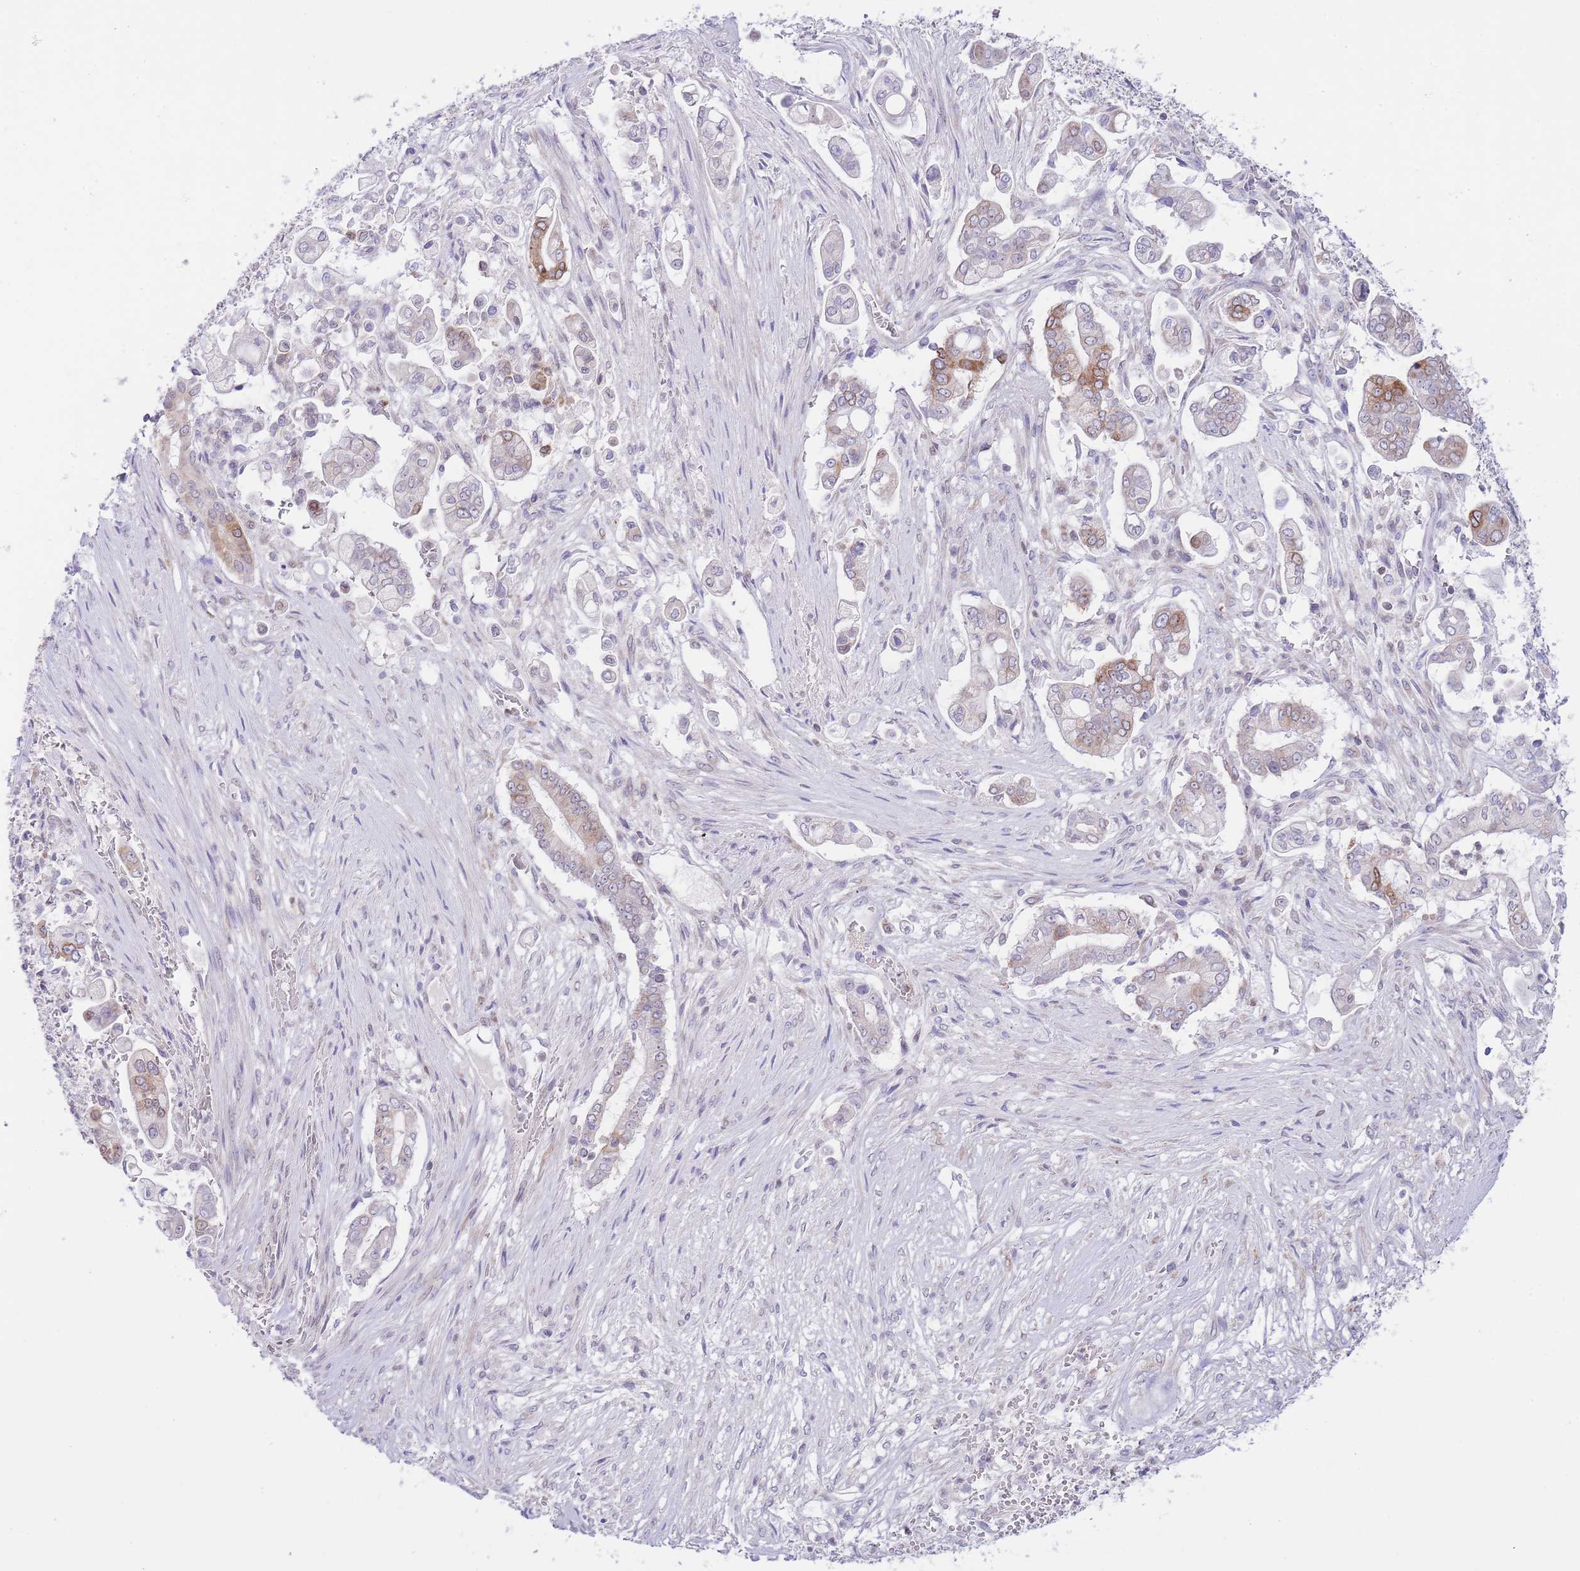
{"staining": {"intensity": "moderate", "quantity": "<25%", "location": "cytoplasmic/membranous"}, "tissue": "pancreatic cancer", "cell_type": "Tumor cells", "image_type": "cancer", "snomed": [{"axis": "morphology", "description": "Adenocarcinoma, NOS"}, {"axis": "topography", "description": "Pancreas"}], "caption": "A high-resolution photomicrograph shows immunohistochemistry staining of adenocarcinoma (pancreatic), which shows moderate cytoplasmic/membranous expression in approximately <25% of tumor cells. The staining was performed using DAB (3,3'-diaminobenzidine), with brown indicating positive protein expression. Nuclei are stained blue with hematoxylin.", "gene": "EBPL", "patient": {"sex": "female", "age": 69}}